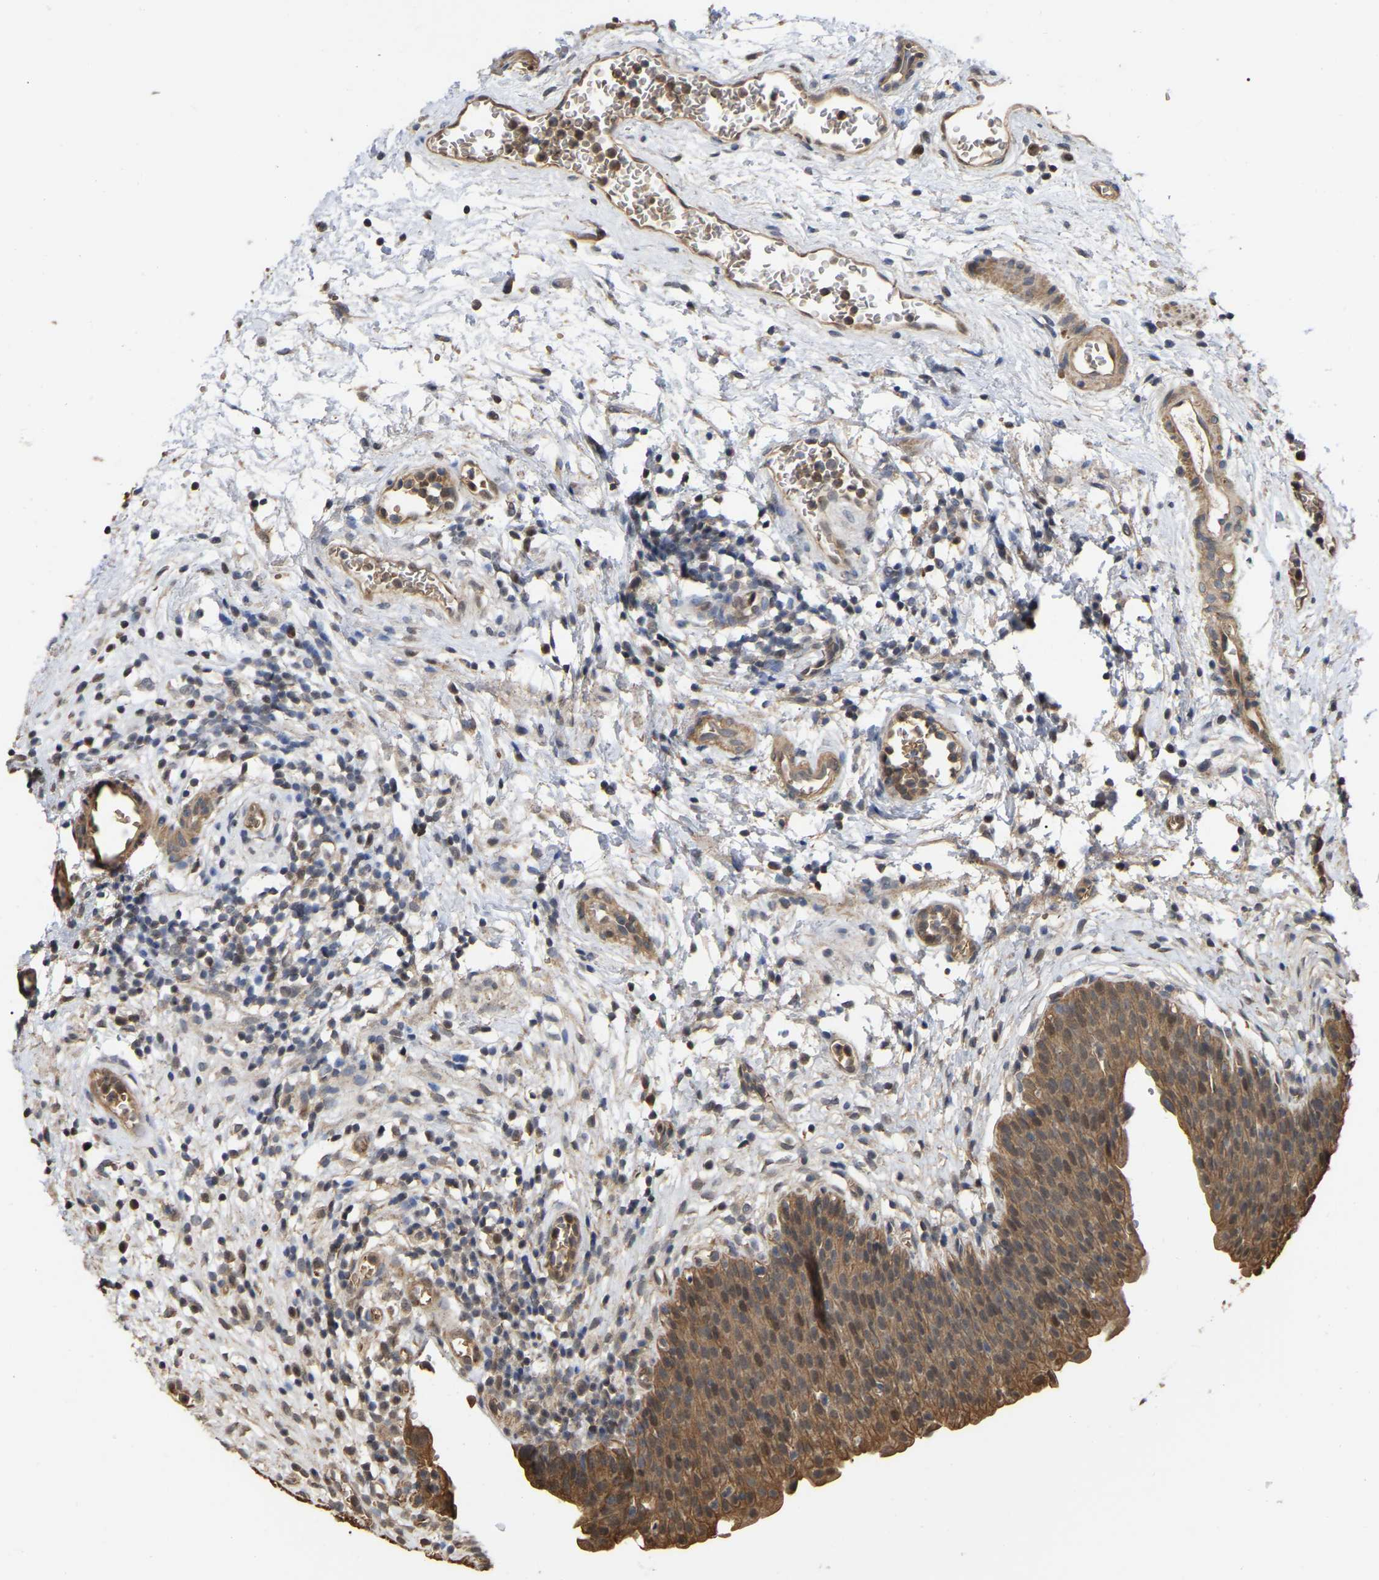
{"staining": {"intensity": "moderate", "quantity": ">75%", "location": "cytoplasmic/membranous"}, "tissue": "urinary bladder", "cell_type": "Urothelial cells", "image_type": "normal", "snomed": [{"axis": "morphology", "description": "Normal tissue, NOS"}, {"axis": "topography", "description": "Urinary bladder"}], "caption": "IHC image of unremarkable human urinary bladder stained for a protein (brown), which displays medium levels of moderate cytoplasmic/membranous positivity in about >75% of urothelial cells.", "gene": "FAM219A", "patient": {"sex": "male", "age": 37}}